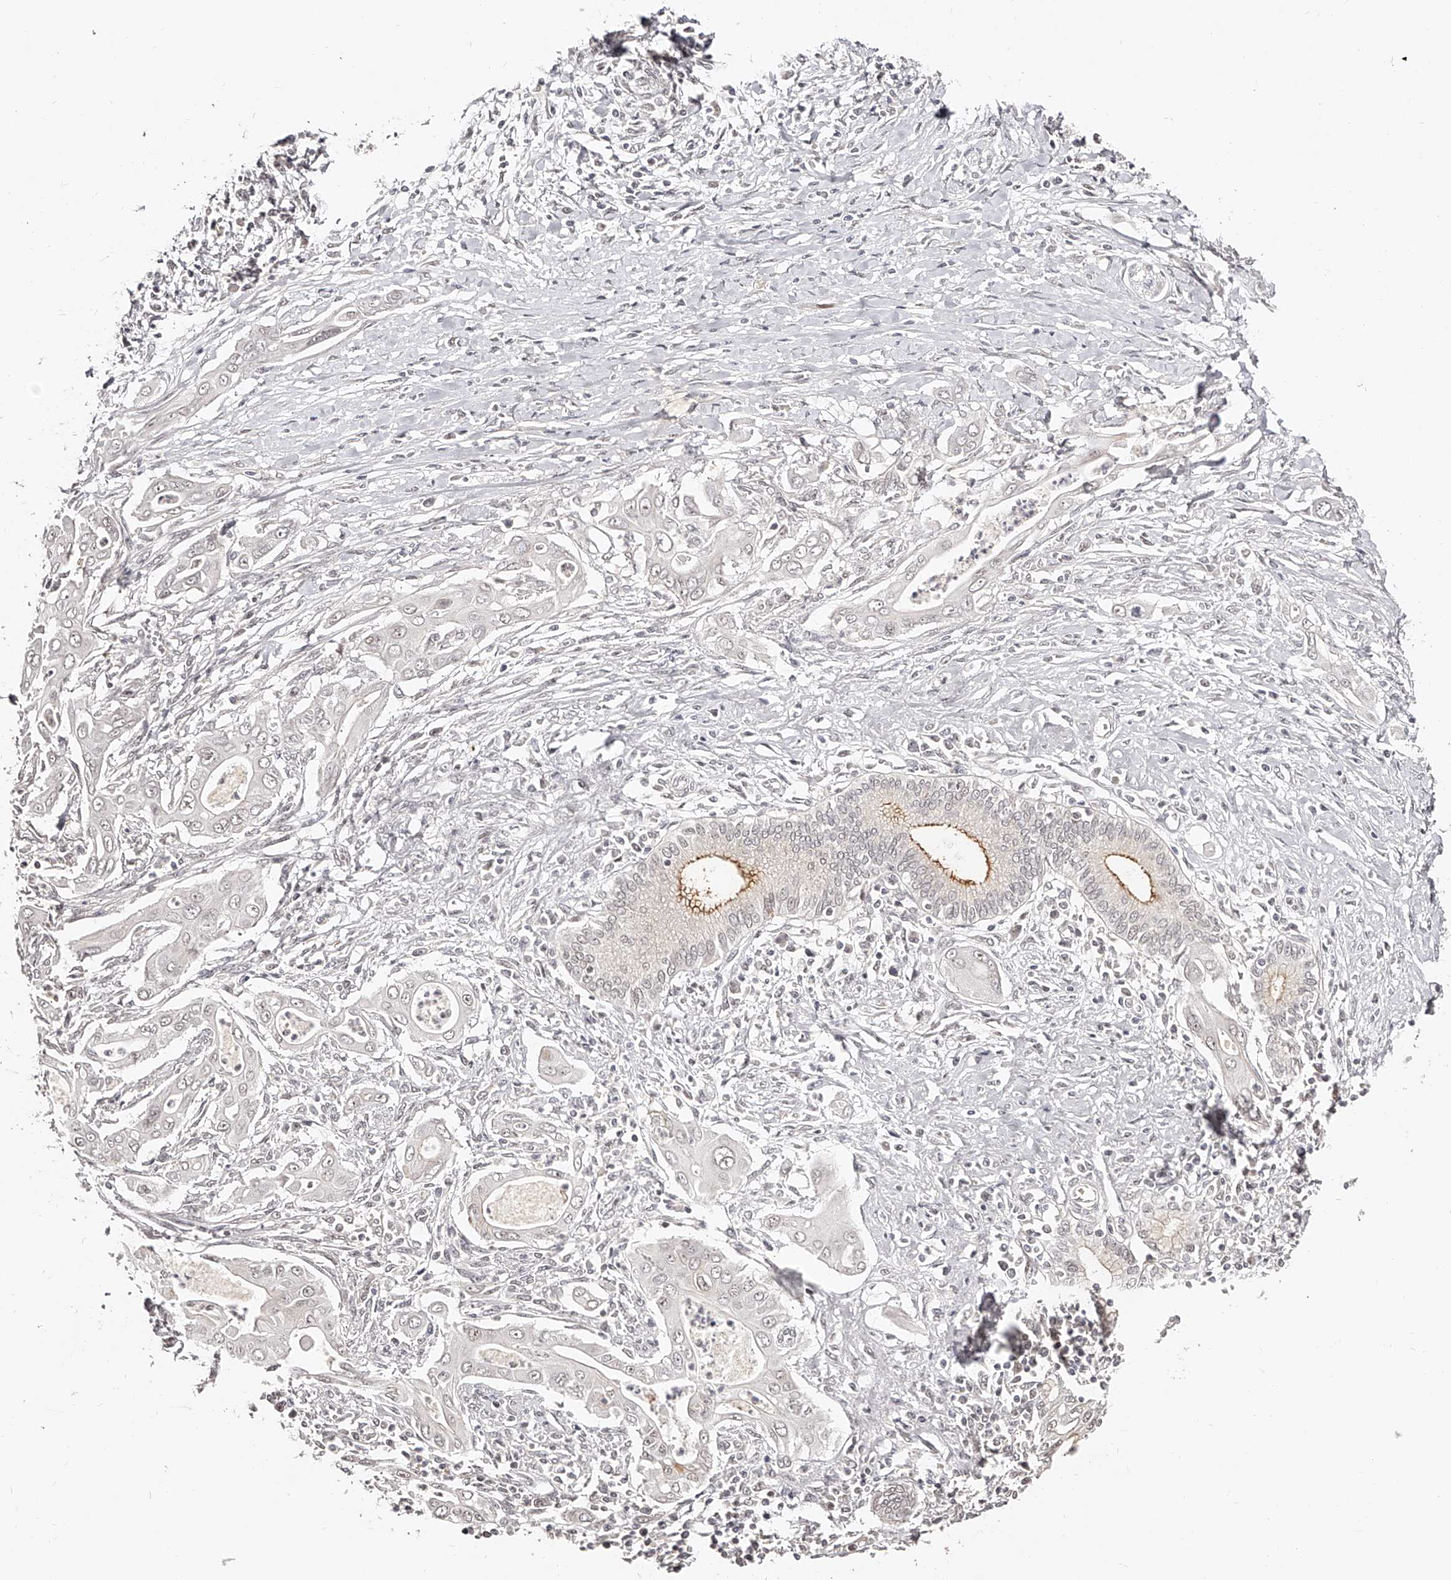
{"staining": {"intensity": "moderate", "quantity": "<25%", "location": "cytoplasmic/membranous"}, "tissue": "pancreatic cancer", "cell_type": "Tumor cells", "image_type": "cancer", "snomed": [{"axis": "morphology", "description": "Adenocarcinoma, NOS"}, {"axis": "topography", "description": "Pancreas"}], "caption": "Immunohistochemistry (IHC) image of neoplastic tissue: human pancreatic cancer (adenocarcinoma) stained using immunohistochemistry shows low levels of moderate protein expression localized specifically in the cytoplasmic/membranous of tumor cells, appearing as a cytoplasmic/membranous brown color.", "gene": "ZNF789", "patient": {"sex": "male", "age": 58}}